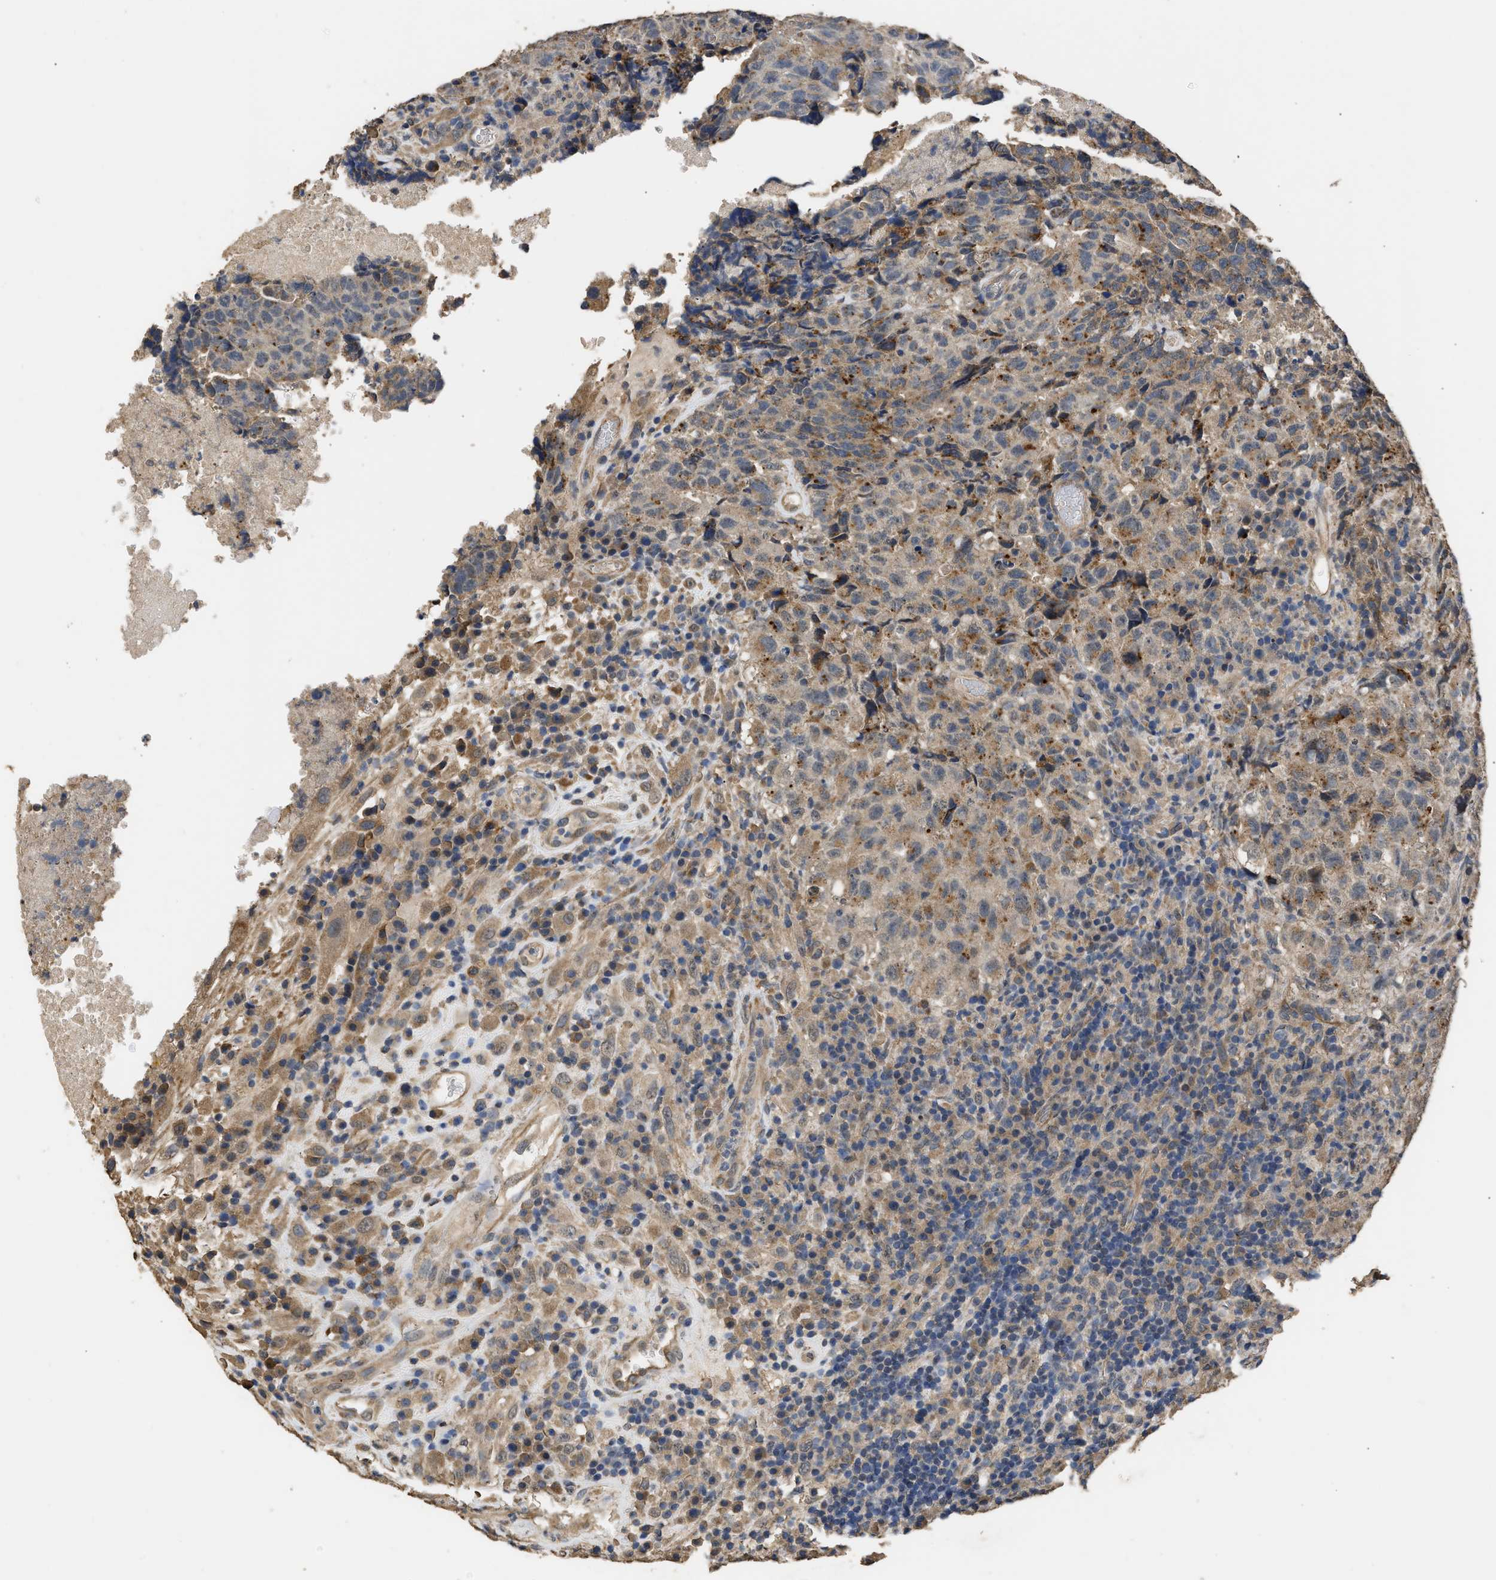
{"staining": {"intensity": "moderate", "quantity": ">75%", "location": "cytoplasmic/membranous"}, "tissue": "testis cancer", "cell_type": "Tumor cells", "image_type": "cancer", "snomed": [{"axis": "morphology", "description": "Necrosis, NOS"}, {"axis": "morphology", "description": "Carcinoma, Embryonal, NOS"}, {"axis": "topography", "description": "Testis"}], "caption": "Protein staining by immunohistochemistry (IHC) exhibits moderate cytoplasmic/membranous positivity in about >75% of tumor cells in testis cancer (embryonal carcinoma). (DAB IHC with brightfield microscopy, high magnification).", "gene": "SPINT2", "patient": {"sex": "male", "age": 19}}